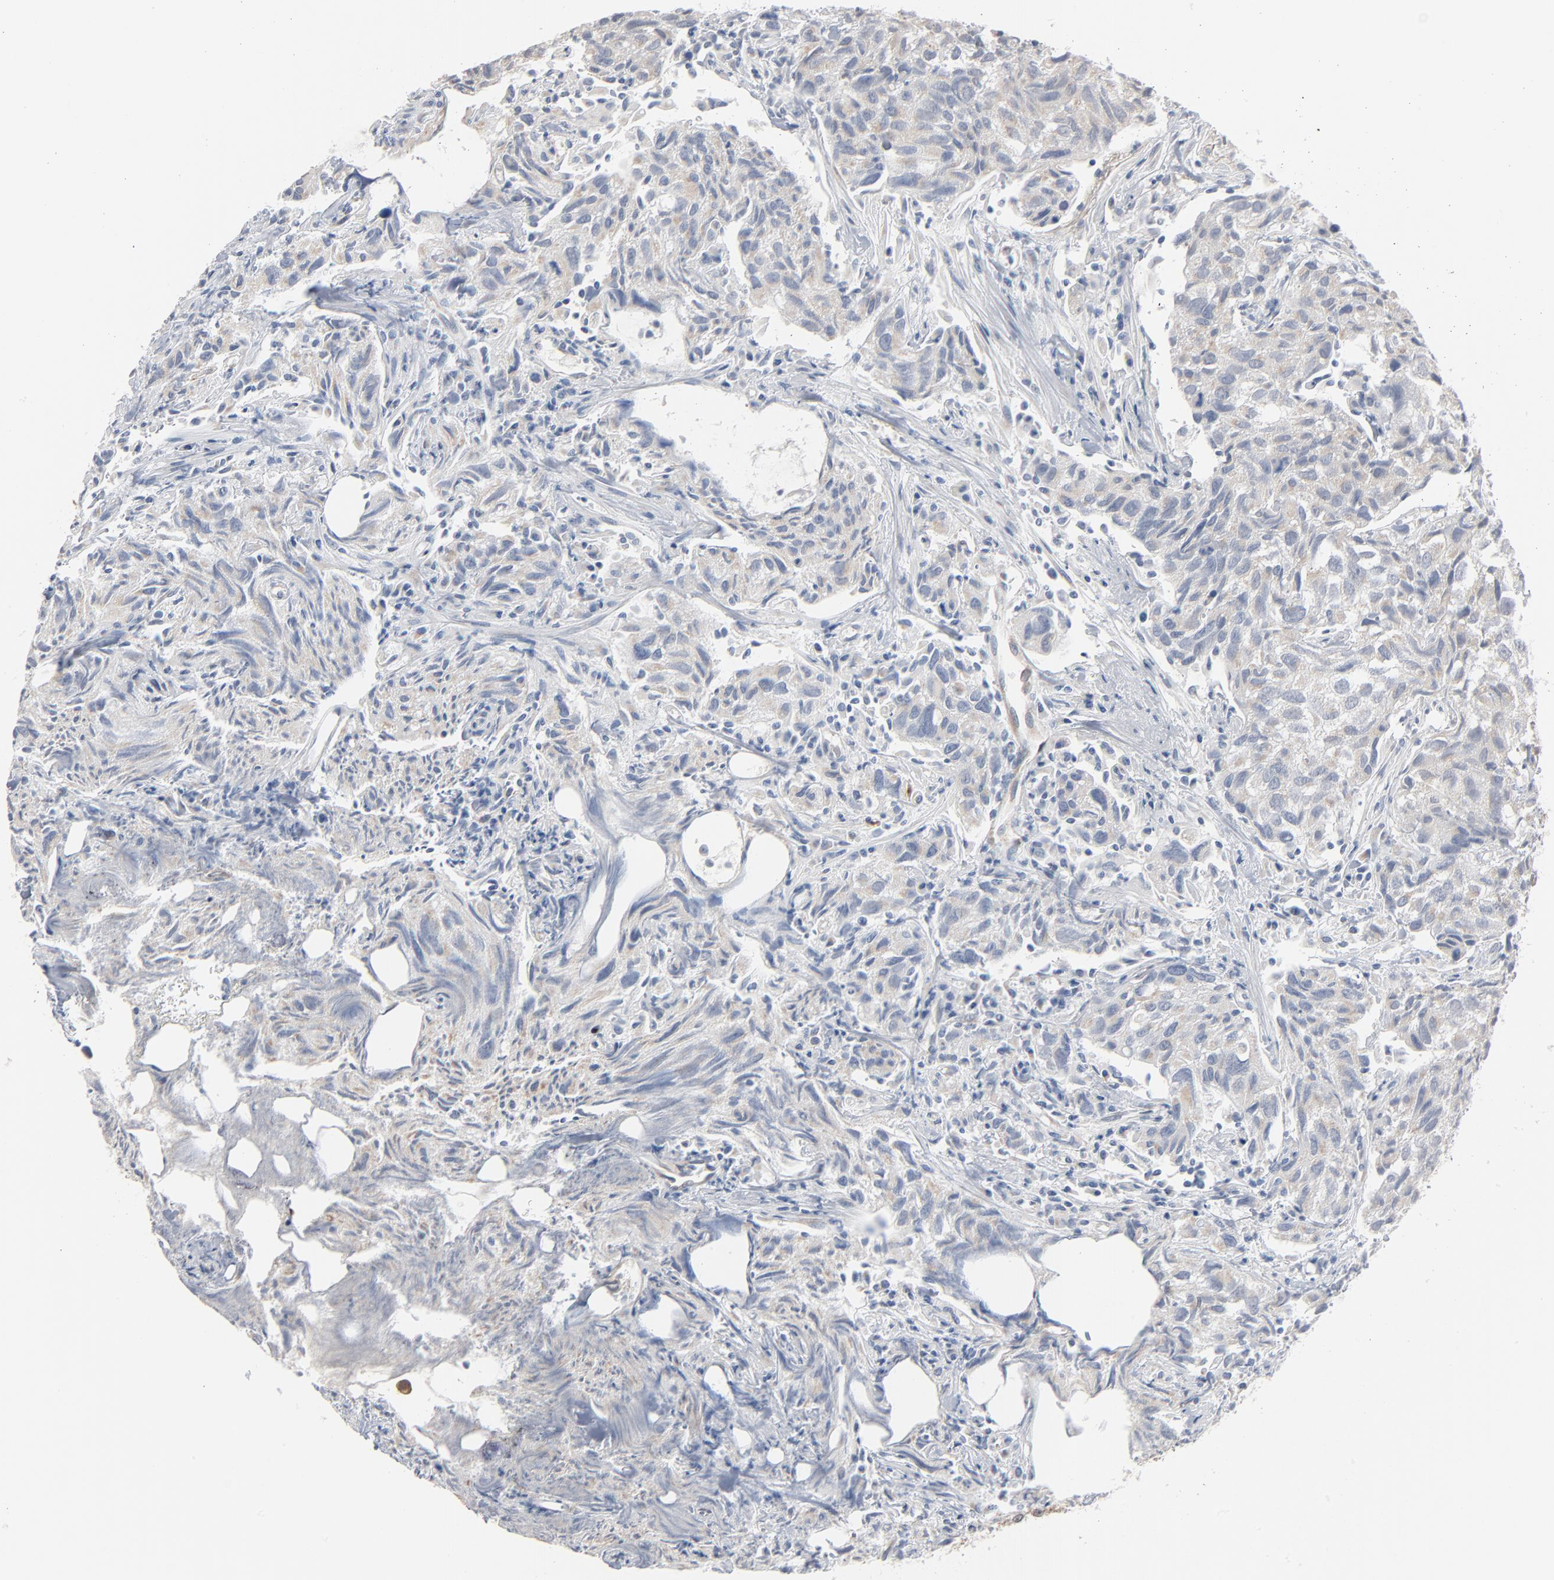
{"staining": {"intensity": "moderate", "quantity": ">75%", "location": "cytoplasmic/membranous"}, "tissue": "urothelial cancer", "cell_type": "Tumor cells", "image_type": "cancer", "snomed": [{"axis": "morphology", "description": "Urothelial carcinoma, High grade"}, {"axis": "topography", "description": "Urinary bladder"}], "caption": "Moderate cytoplasmic/membranous staining for a protein is present in approximately >75% of tumor cells of urothelial carcinoma (high-grade) using IHC.", "gene": "ITPR3", "patient": {"sex": "female", "age": 75}}